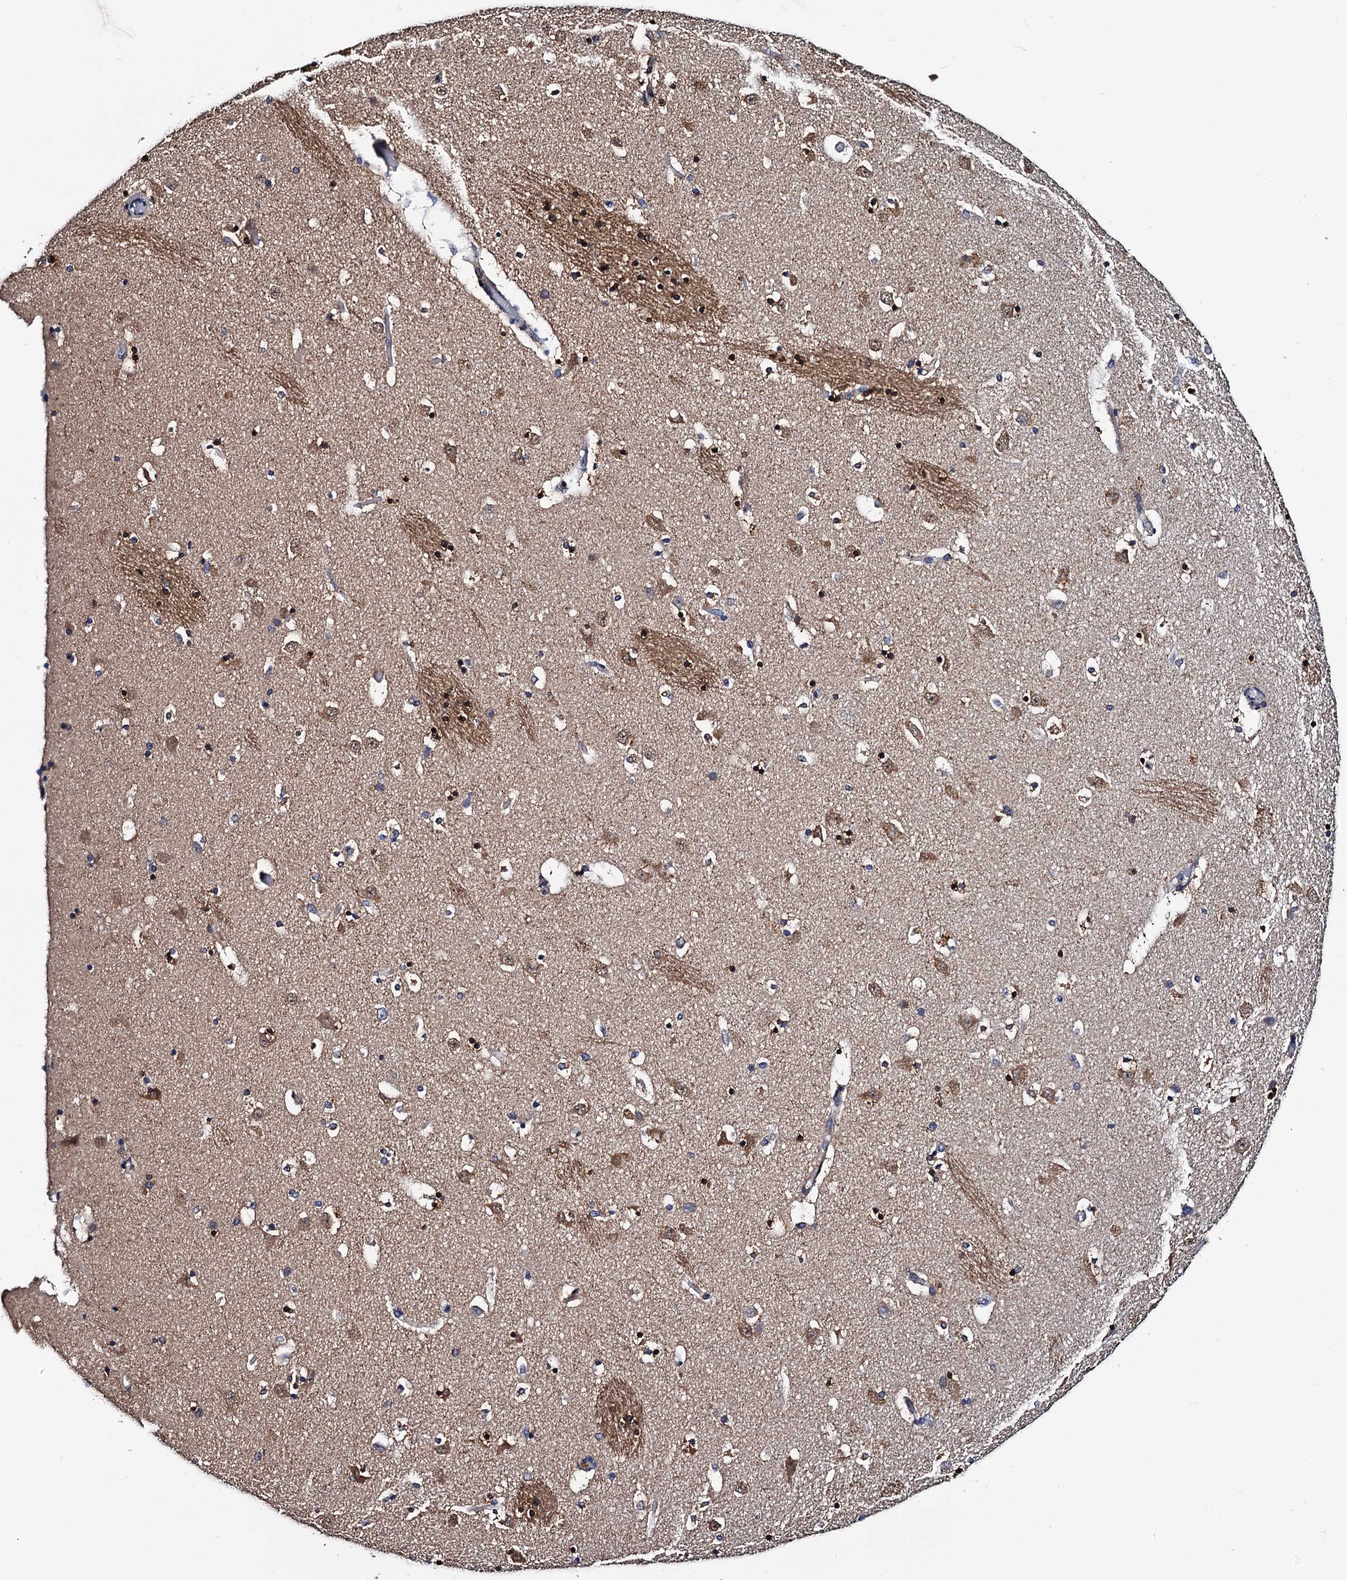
{"staining": {"intensity": "moderate", "quantity": "<25%", "location": "cytoplasmic/membranous"}, "tissue": "caudate", "cell_type": "Glial cells", "image_type": "normal", "snomed": [{"axis": "morphology", "description": "Normal tissue, NOS"}, {"axis": "topography", "description": "Lateral ventricle wall"}], "caption": "Moderate cytoplasmic/membranous staining for a protein is appreciated in approximately <25% of glial cells of unremarkable caudate using immunohistochemistry.", "gene": "RGS11", "patient": {"sex": "male", "age": 45}}